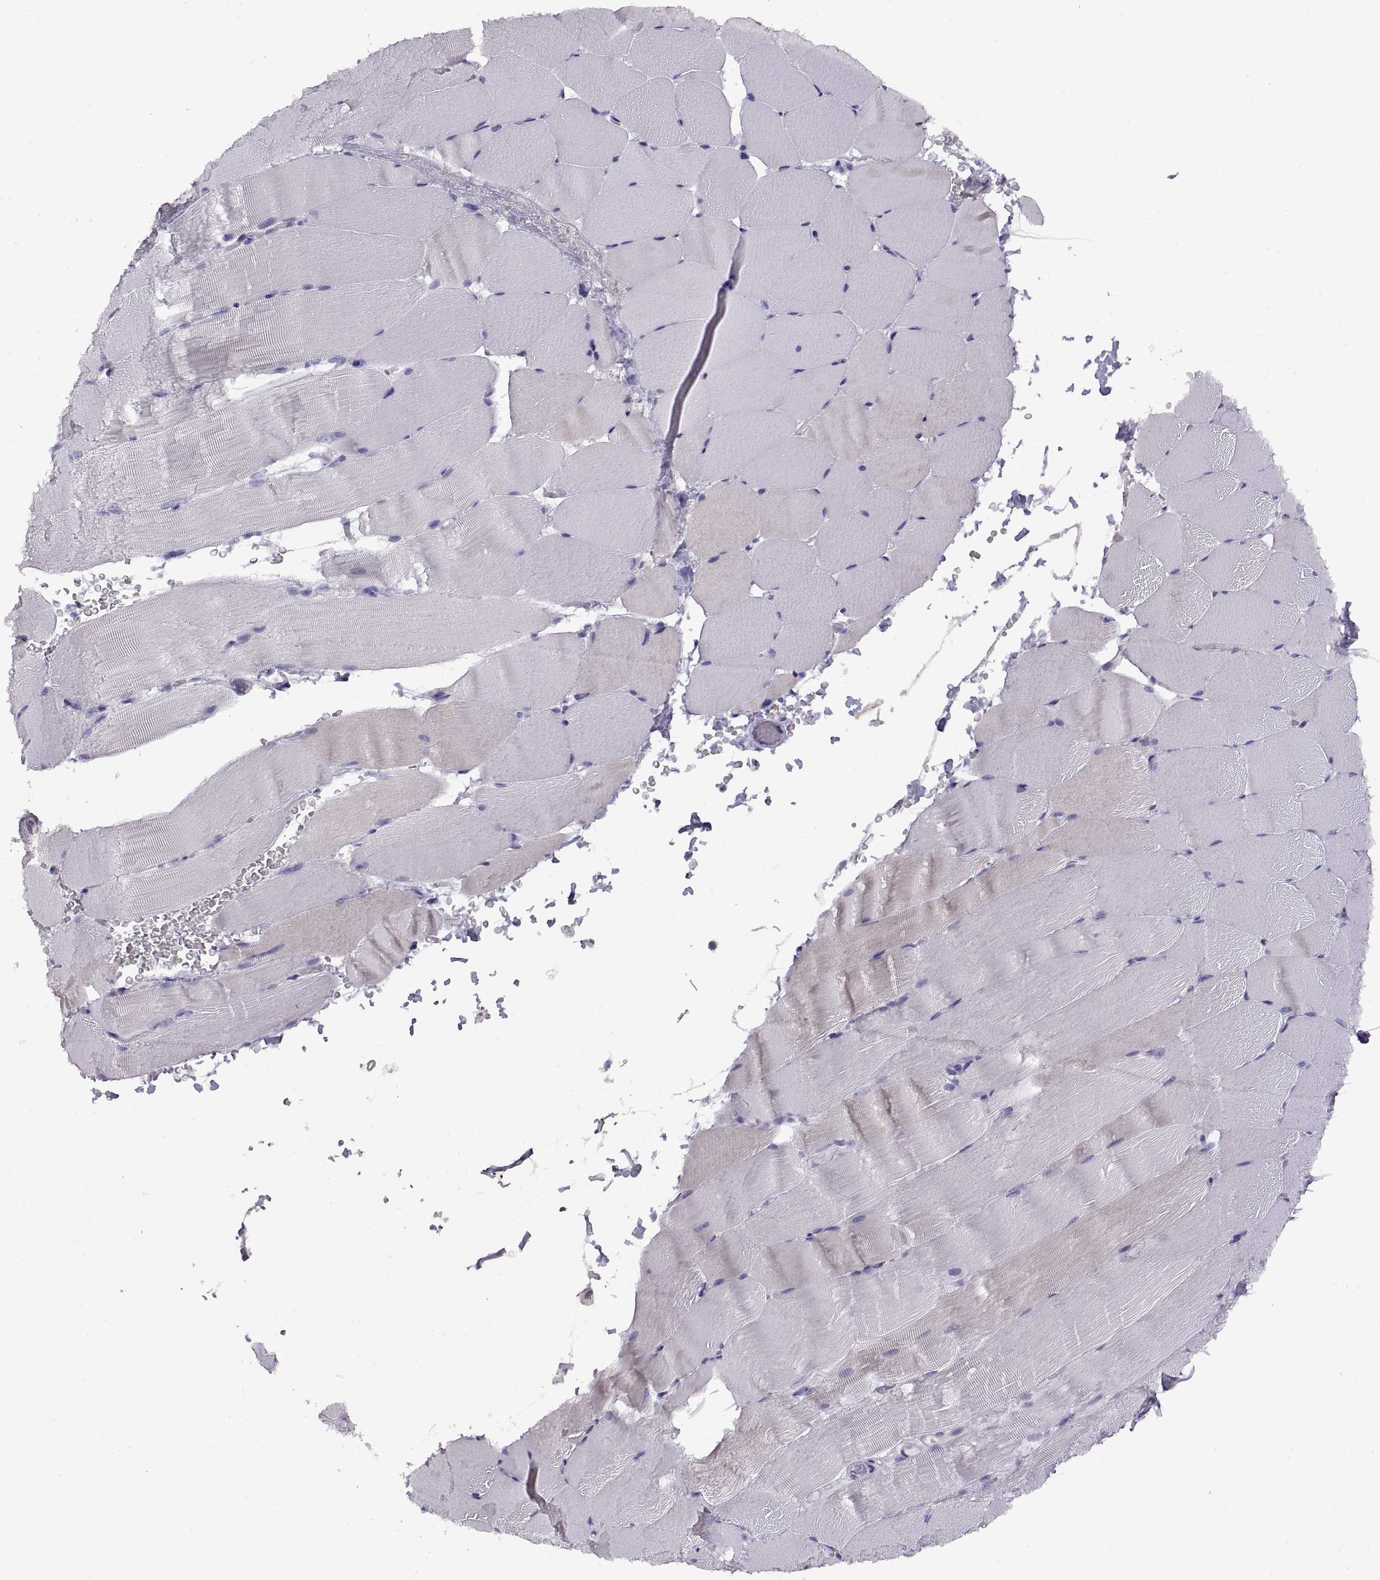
{"staining": {"intensity": "negative", "quantity": "none", "location": "none"}, "tissue": "skeletal muscle", "cell_type": "Myocytes", "image_type": "normal", "snomed": [{"axis": "morphology", "description": "Normal tissue, NOS"}, {"axis": "topography", "description": "Skeletal muscle"}], "caption": "Immunohistochemistry (IHC) micrograph of normal skeletal muscle: skeletal muscle stained with DAB (3,3'-diaminobenzidine) reveals no significant protein staining in myocytes.", "gene": "CRYBB3", "patient": {"sex": "female", "age": 37}}